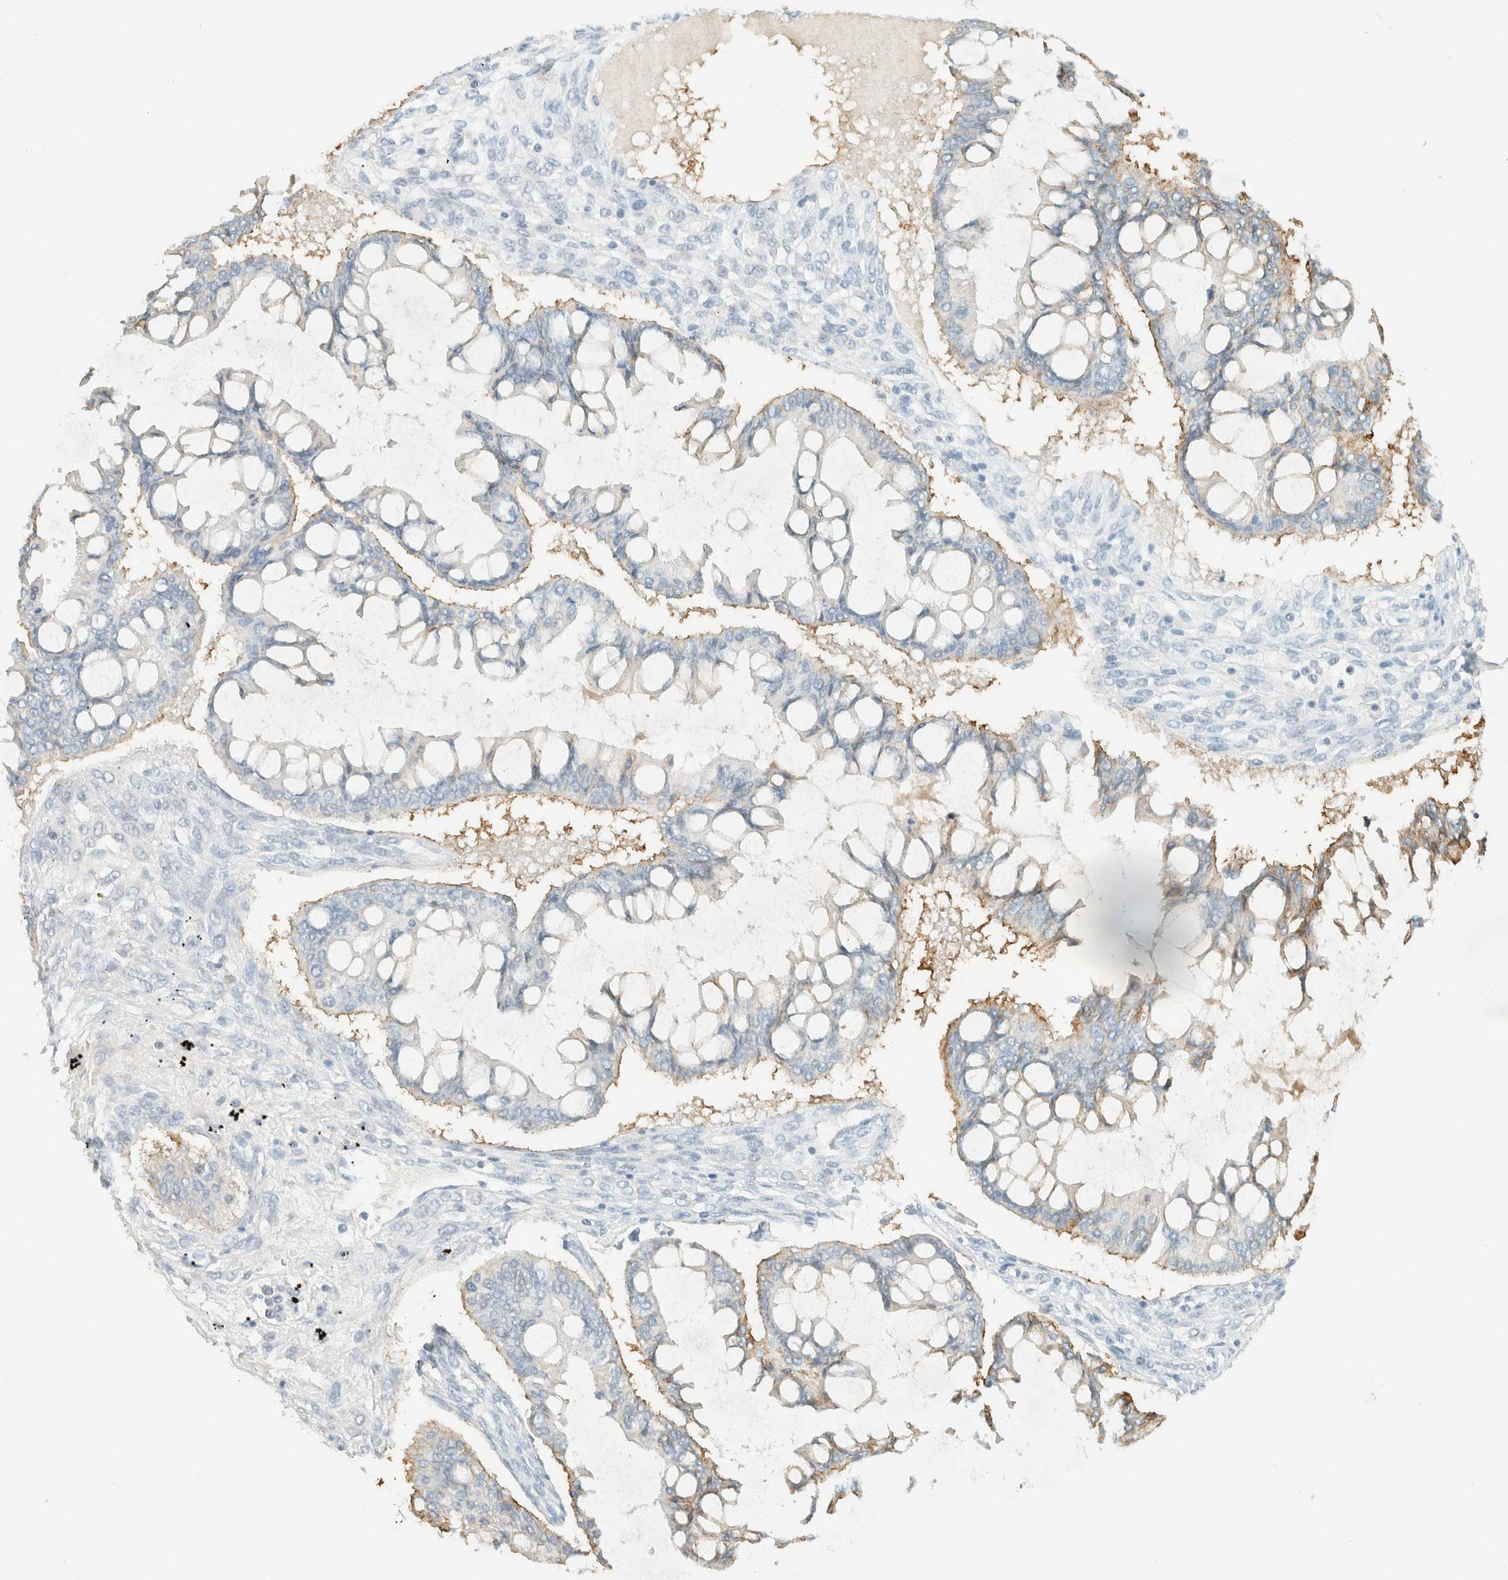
{"staining": {"intensity": "negative", "quantity": "none", "location": "none"}, "tissue": "ovarian cancer", "cell_type": "Tumor cells", "image_type": "cancer", "snomed": [{"axis": "morphology", "description": "Cystadenocarcinoma, mucinous, NOS"}, {"axis": "topography", "description": "Ovary"}], "caption": "A high-resolution image shows immunohistochemistry staining of ovarian cancer, which demonstrates no significant expression in tumor cells. (DAB (3,3'-diaminobenzidine) immunohistochemistry with hematoxylin counter stain).", "gene": "GPA33", "patient": {"sex": "female", "age": 73}}